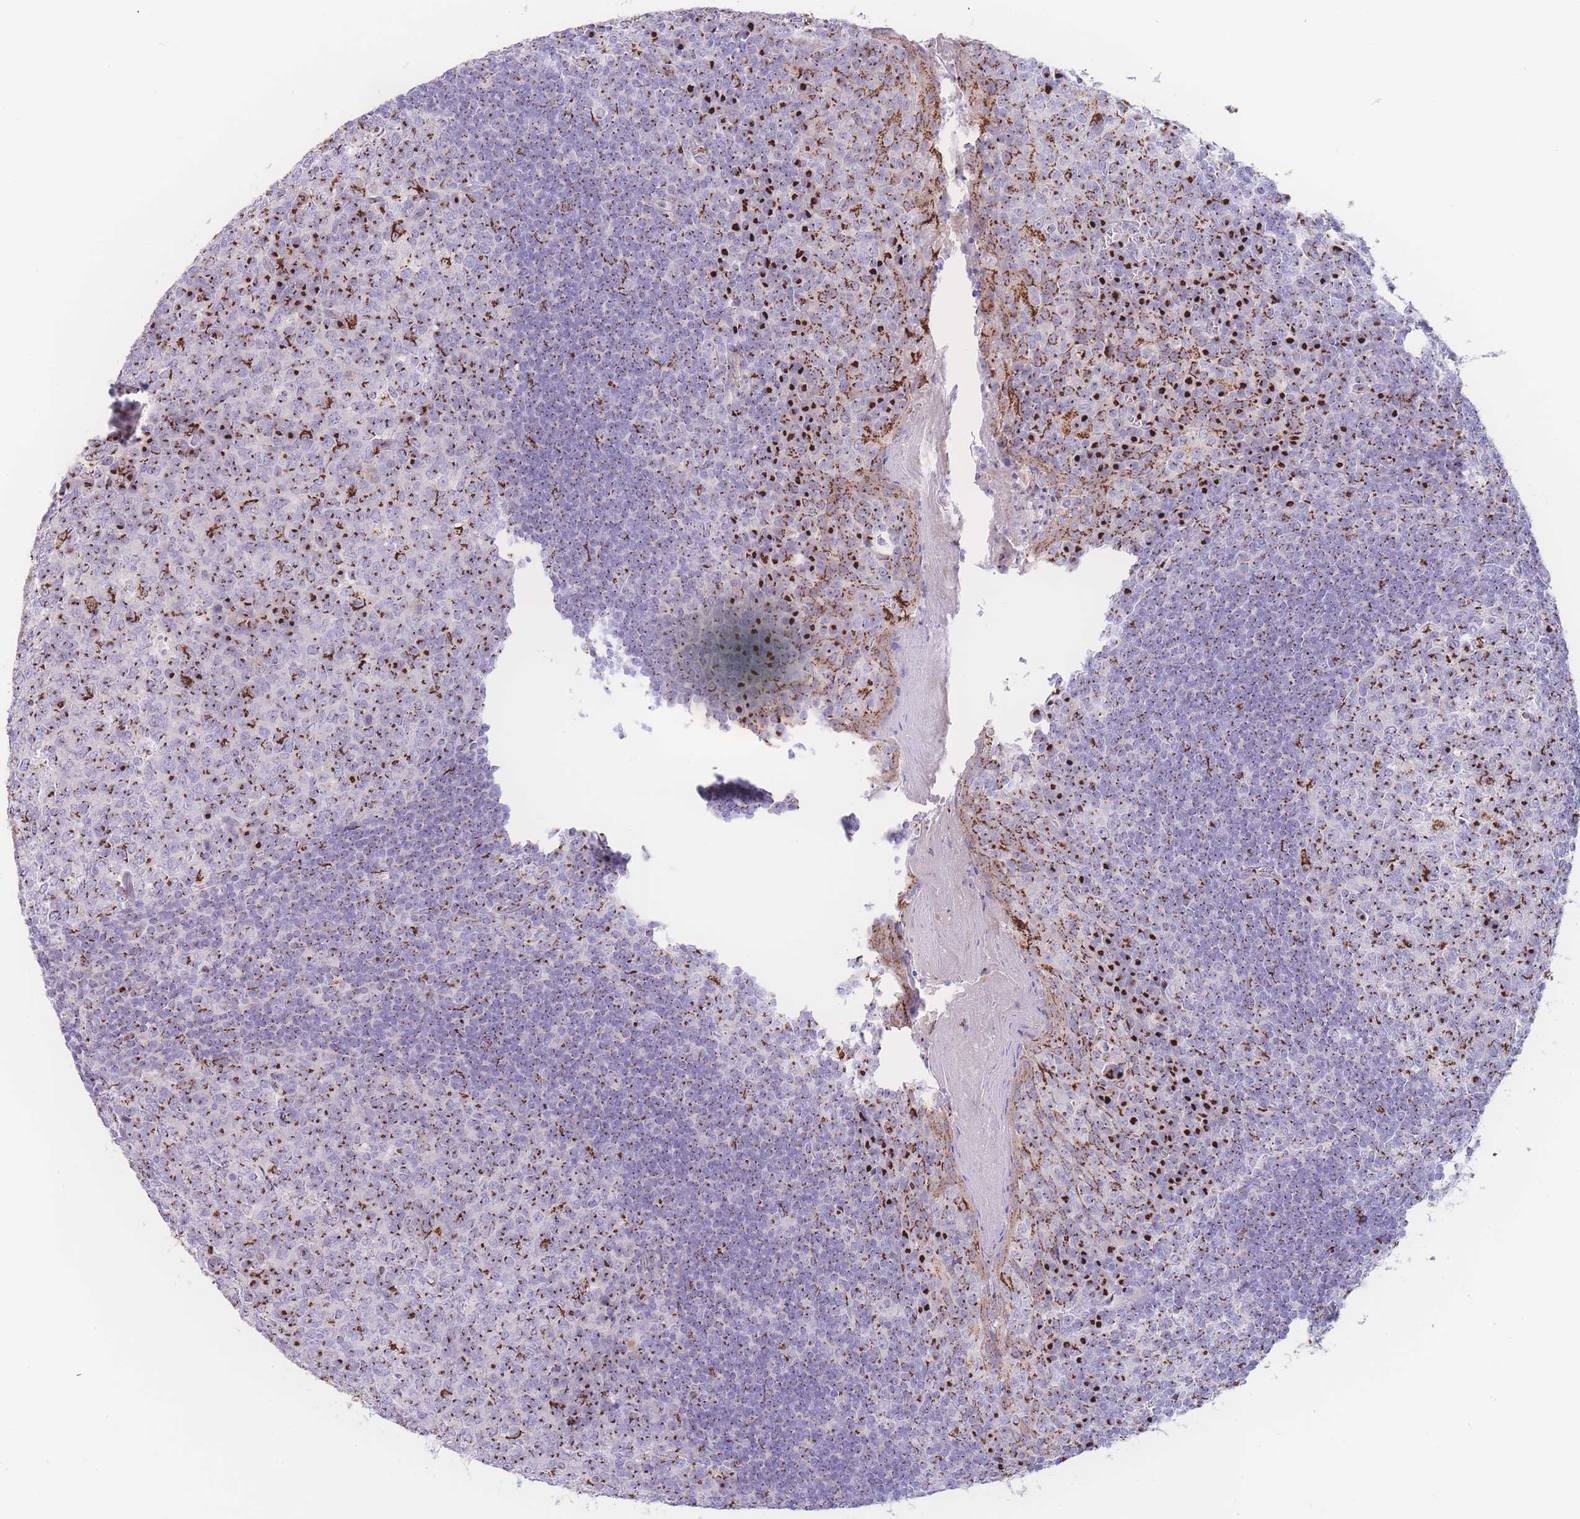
{"staining": {"intensity": "strong", "quantity": "25%-75%", "location": "cytoplasmic/membranous"}, "tissue": "tonsil", "cell_type": "Germinal center cells", "image_type": "normal", "snomed": [{"axis": "morphology", "description": "Normal tissue, NOS"}, {"axis": "topography", "description": "Tonsil"}], "caption": "Benign tonsil shows strong cytoplasmic/membranous expression in about 25%-75% of germinal center cells, visualized by immunohistochemistry.", "gene": "GOLM2", "patient": {"sex": "male", "age": 27}}